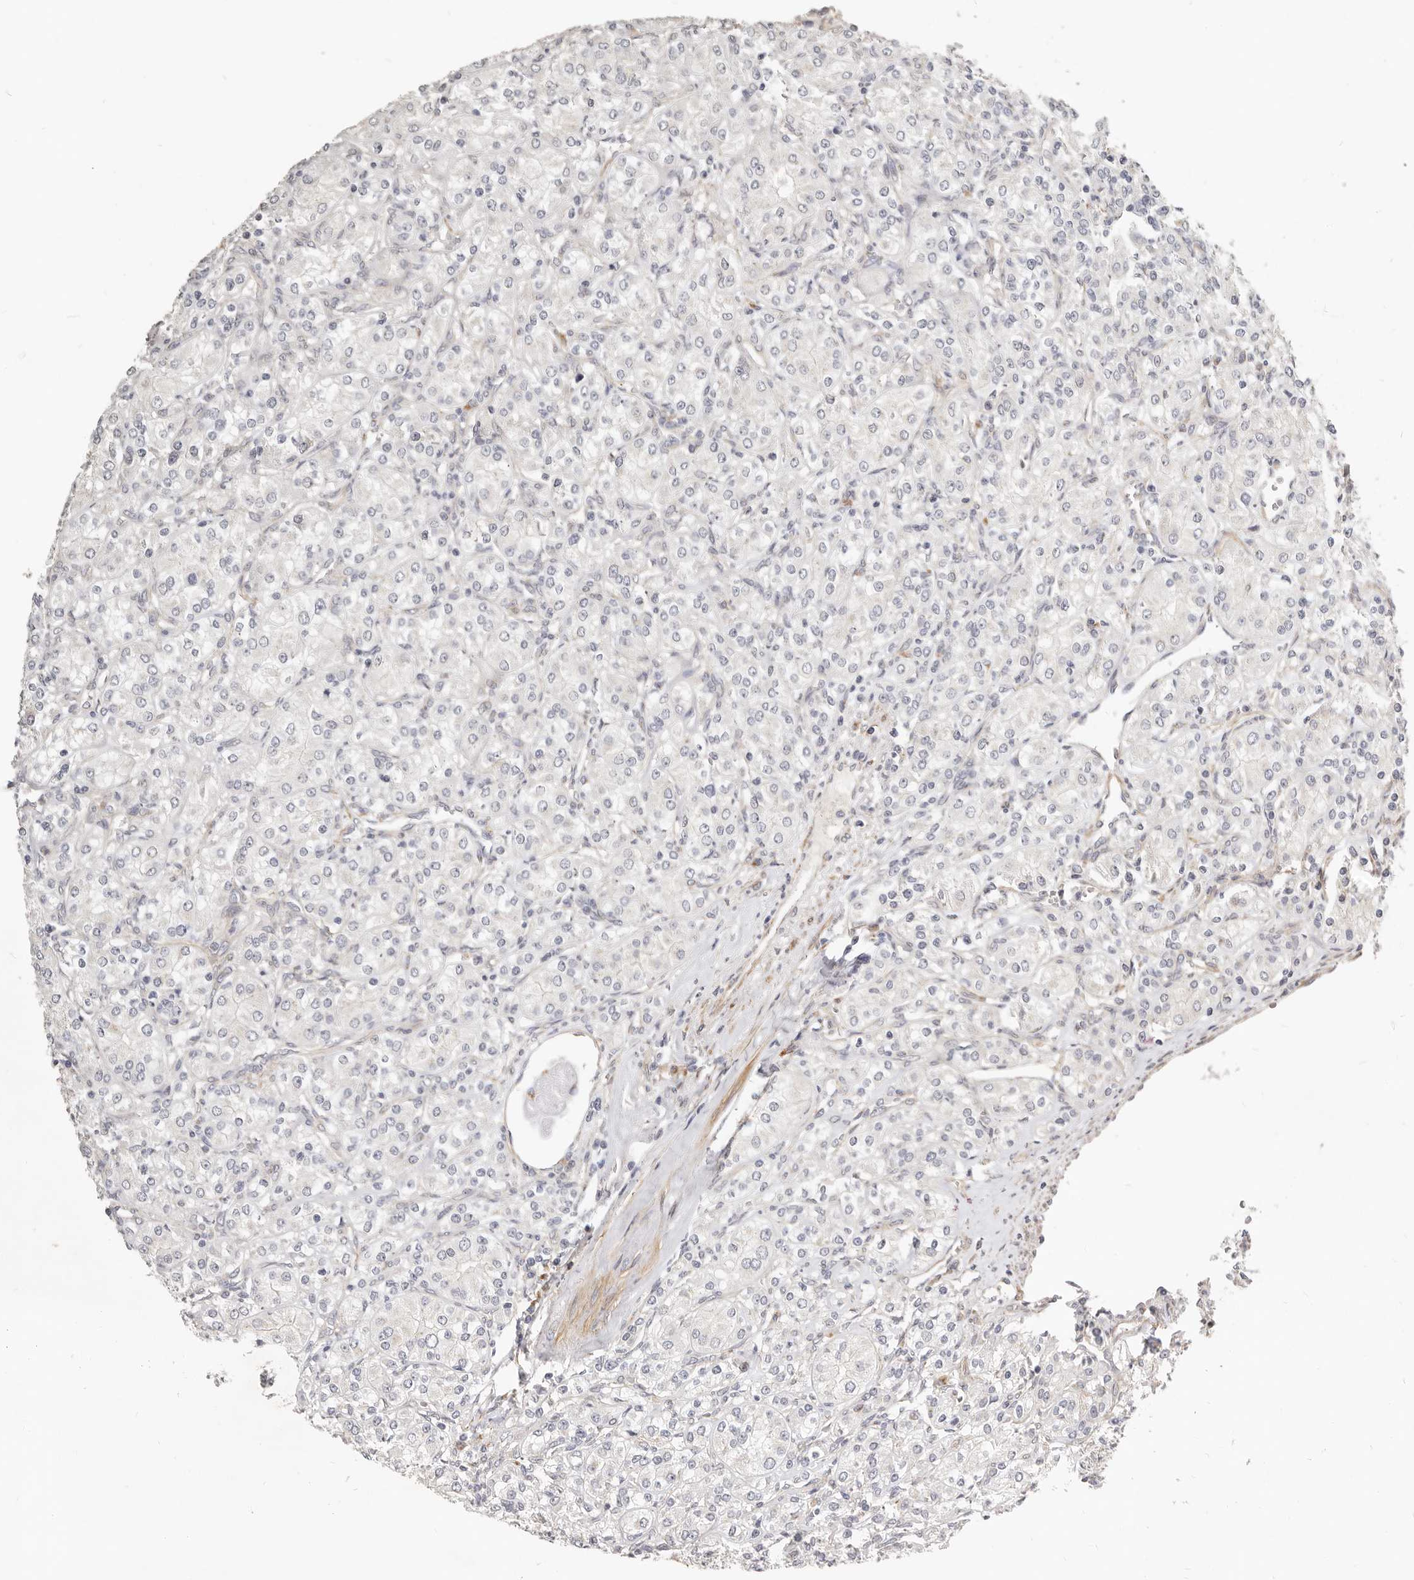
{"staining": {"intensity": "negative", "quantity": "none", "location": "none"}, "tissue": "renal cancer", "cell_type": "Tumor cells", "image_type": "cancer", "snomed": [{"axis": "morphology", "description": "Adenocarcinoma, NOS"}, {"axis": "topography", "description": "Kidney"}], "caption": "Tumor cells are negative for brown protein staining in renal cancer.", "gene": "RABAC1", "patient": {"sex": "male", "age": 77}}